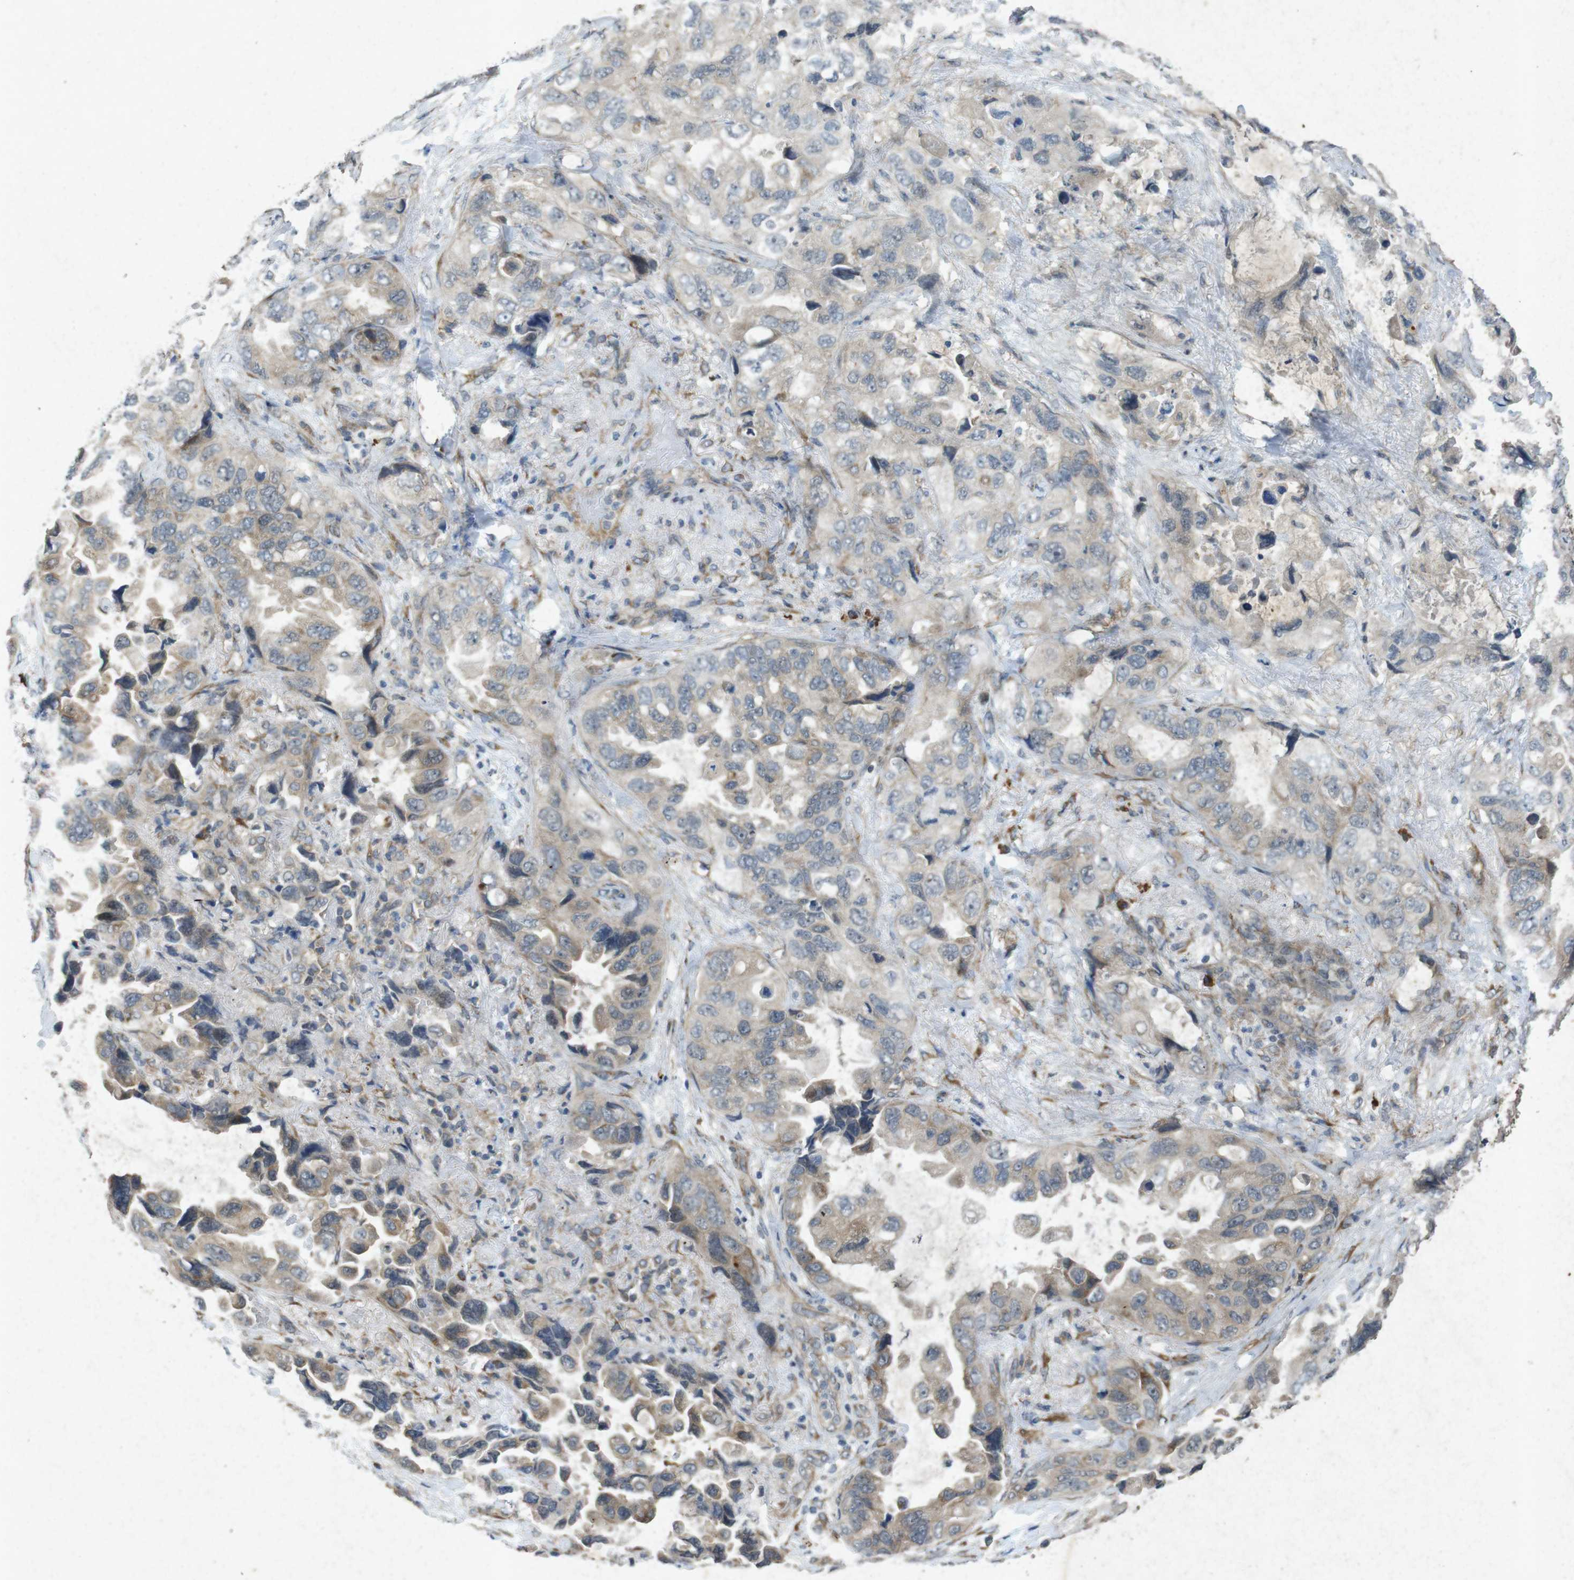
{"staining": {"intensity": "weak", "quantity": ">75%", "location": "cytoplasmic/membranous"}, "tissue": "lung cancer", "cell_type": "Tumor cells", "image_type": "cancer", "snomed": [{"axis": "morphology", "description": "Squamous cell carcinoma, NOS"}, {"axis": "topography", "description": "Lung"}], "caption": "Squamous cell carcinoma (lung) tissue exhibits weak cytoplasmic/membranous staining in about >75% of tumor cells", "gene": "FLCN", "patient": {"sex": "female", "age": 73}}